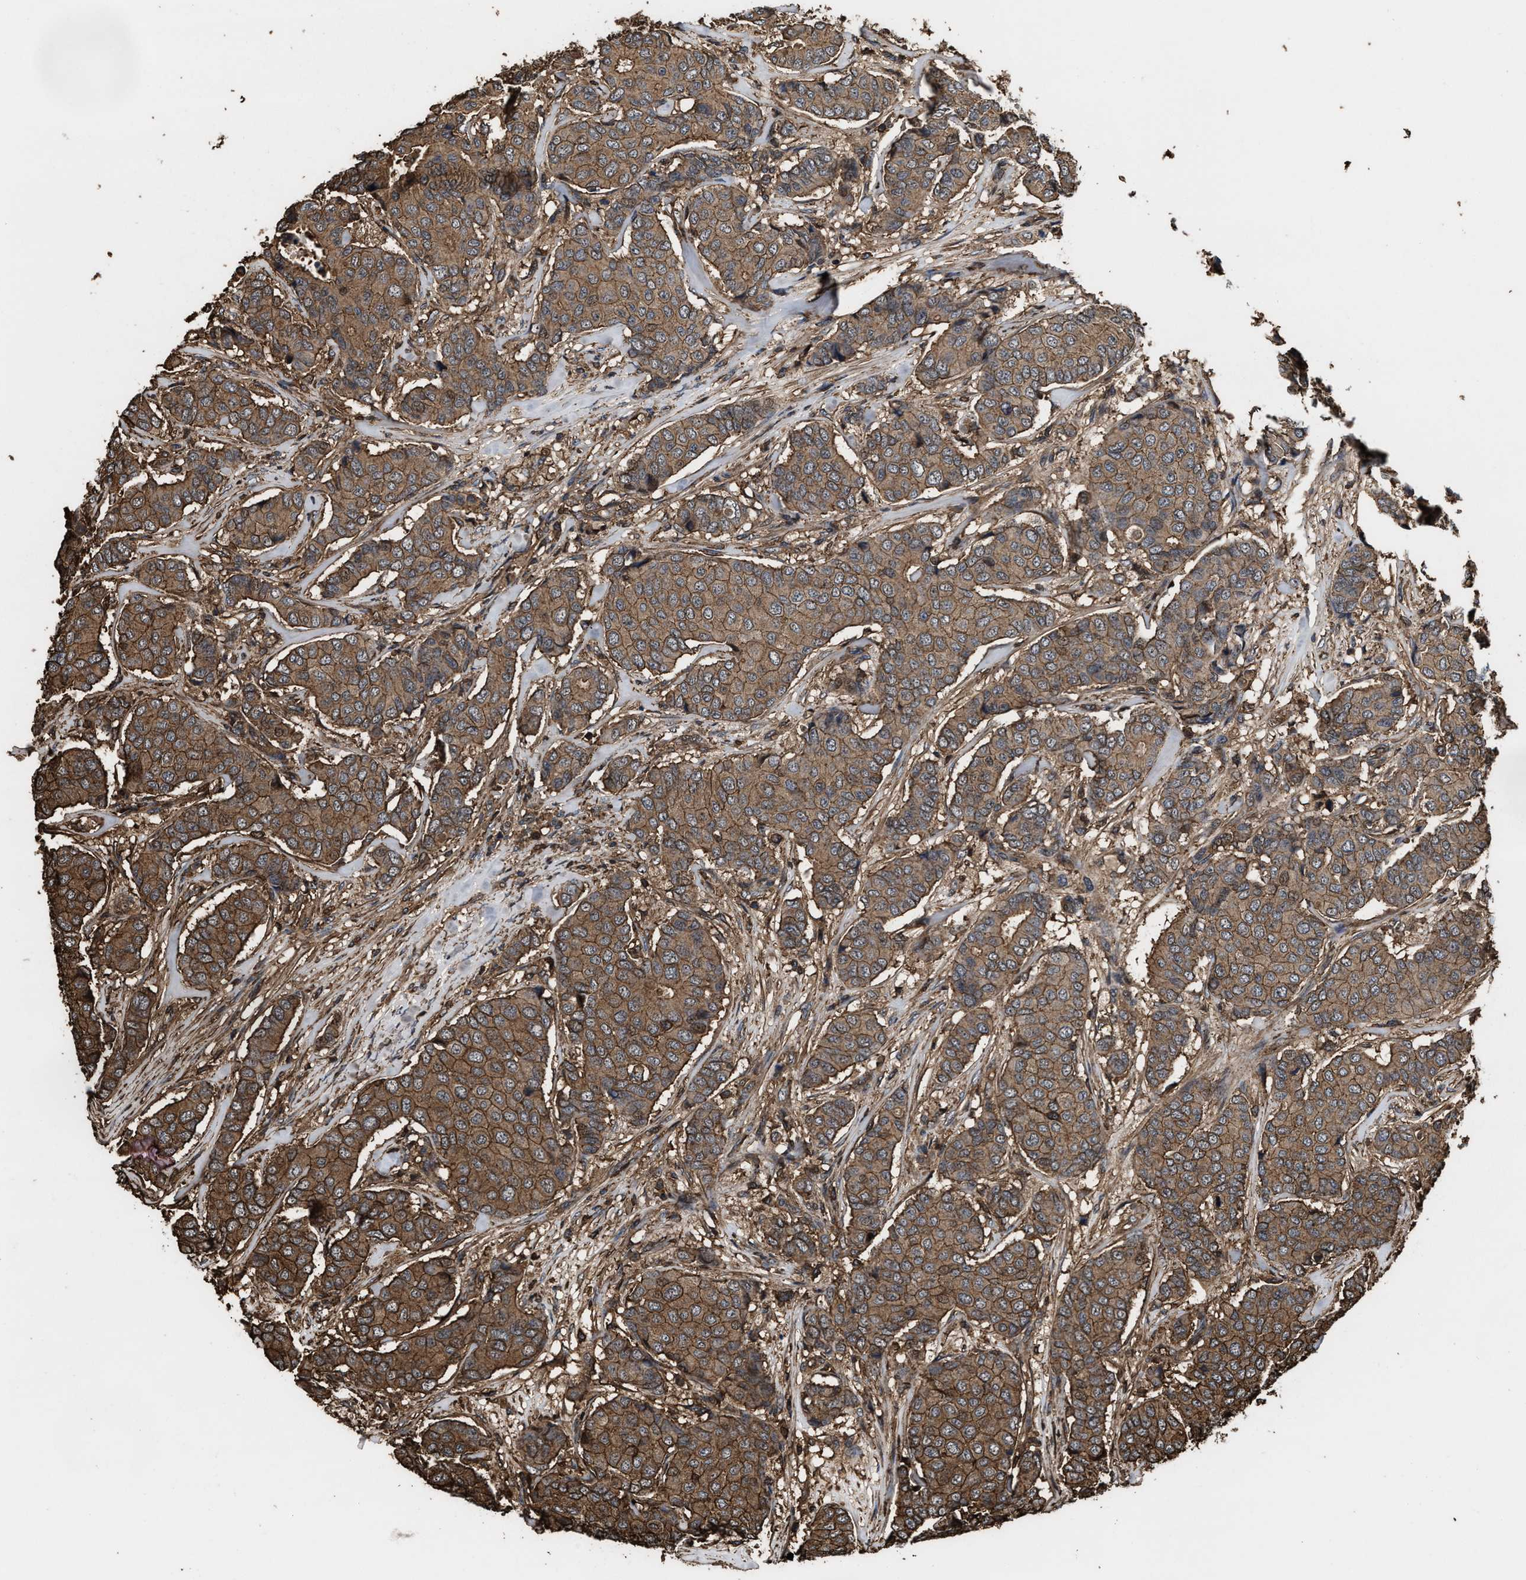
{"staining": {"intensity": "moderate", "quantity": ">75%", "location": "cytoplasmic/membranous"}, "tissue": "breast cancer", "cell_type": "Tumor cells", "image_type": "cancer", "snomed": [{"axis": "morphology", "description": "Duct carcinoma"}, {"axis": "topography", "description": "Breast"}], "caption": "Brown immunohistochemical staining in human breast cancer (invasive ductal carcinoma) demonstrates moderate cytoplasmic/membranous positivity in approximately >75% of tumor cells. (Stains: DAB in brown, nuclei in blue, Microscopy: brightfield microscopy at high magnification).", "gene": "KBTBD2", "patient": {"sex": "female", "age": 75}}